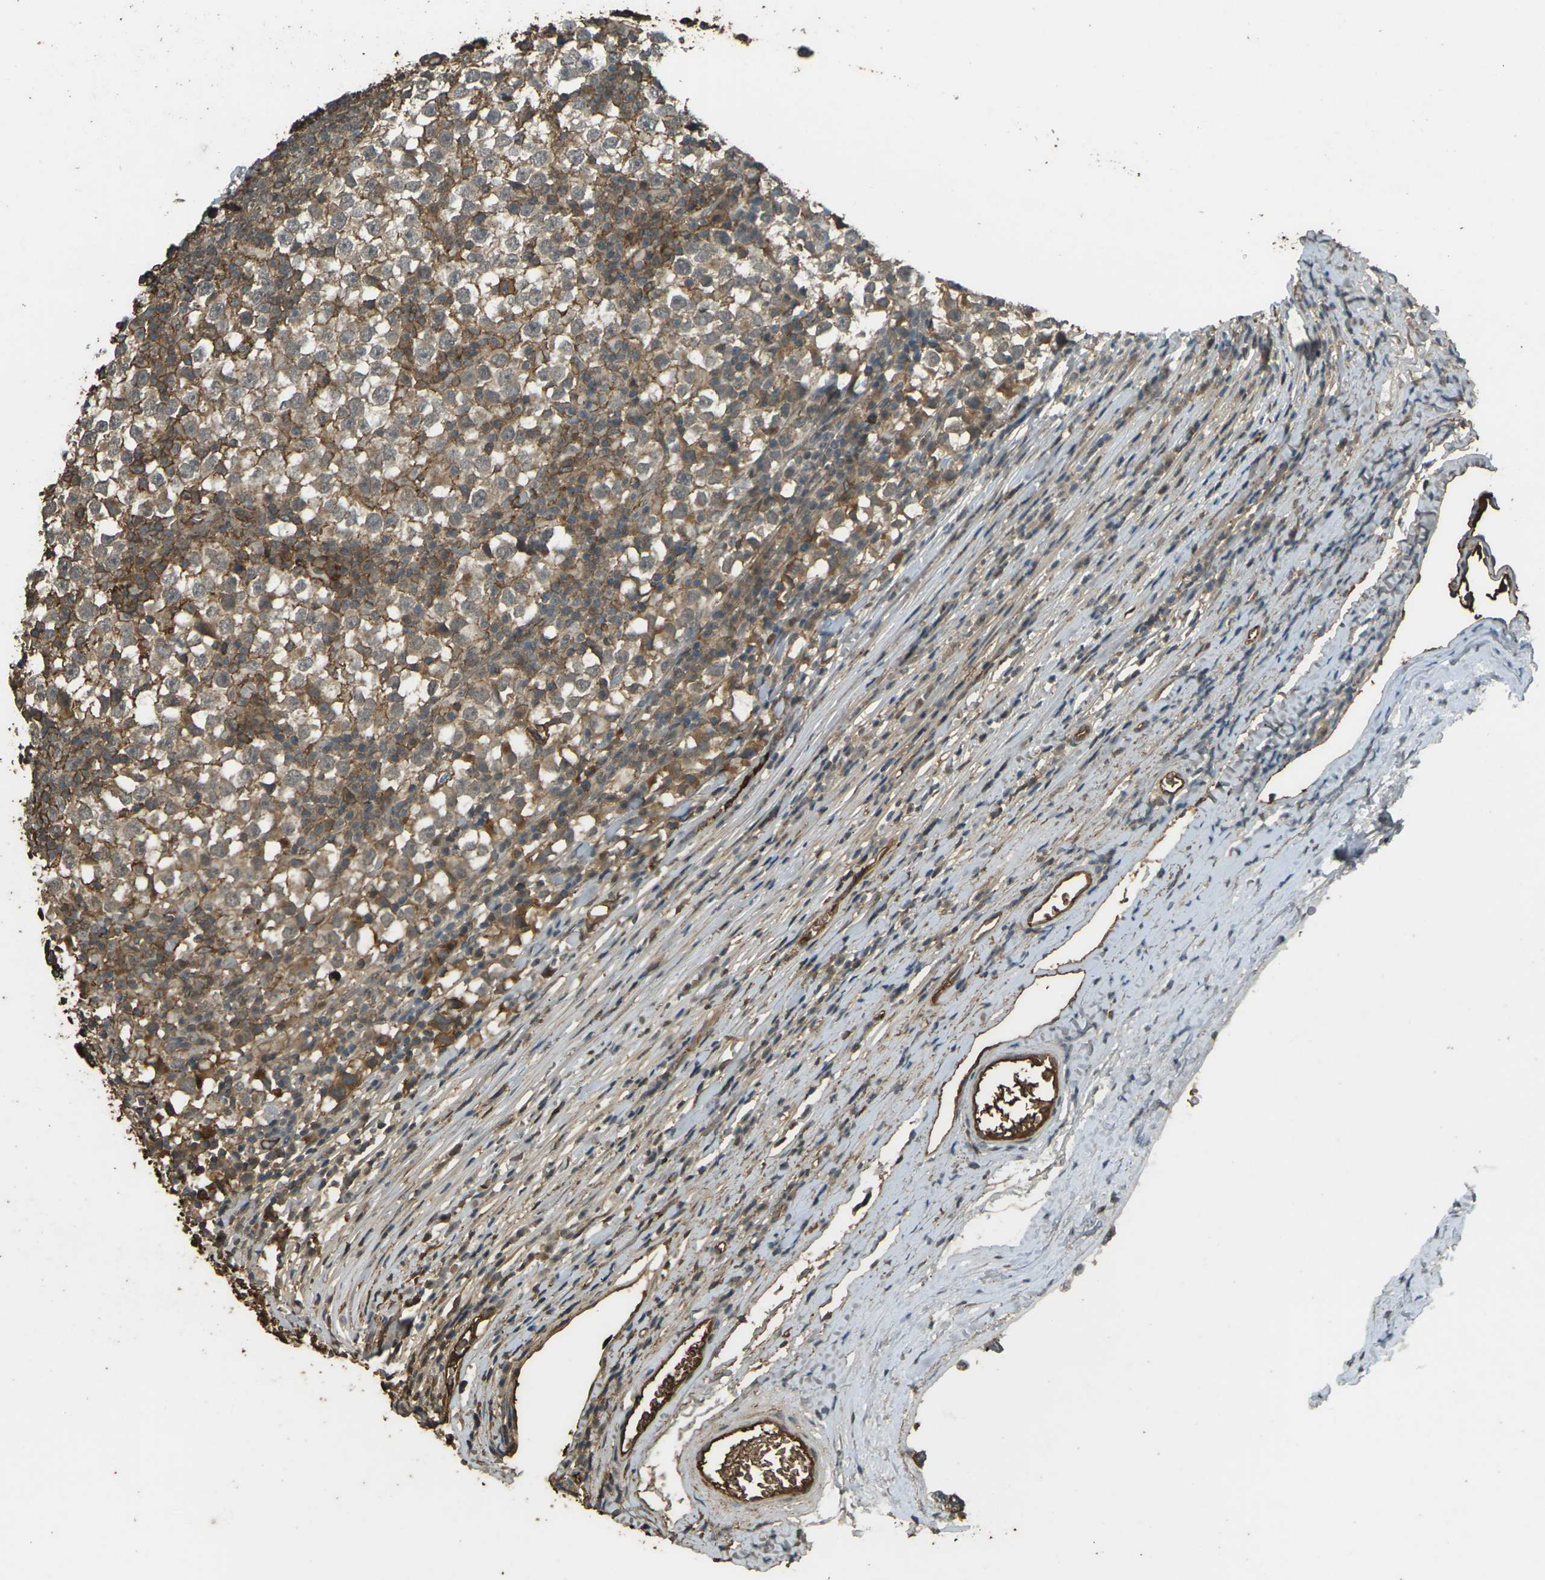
{"staining": {"intensity": "strong", "quantity": "25%-75%", "location": "cytoplasmic/membranous"}, "tissue": "testis cancer", "cell_type": "Tumor cells", "image_type": "cancer", "snomed": [{"axis": "morphology", "description": "Seminoma, NOS"}, {"axis": "topography", "description": "Testis"}], "caption": "IHC photomicrograph of neoplastic tissue: seminoma (testis) stained using IHC demonstrates high levels of strong protein expression localized specifically in the cytoplasmic/membranous of tumor cells, appearing as a cytoplasmic/membranous brown color.", "gene": "CYP1B1", "patient": {"sex": "male", "age": 65}}